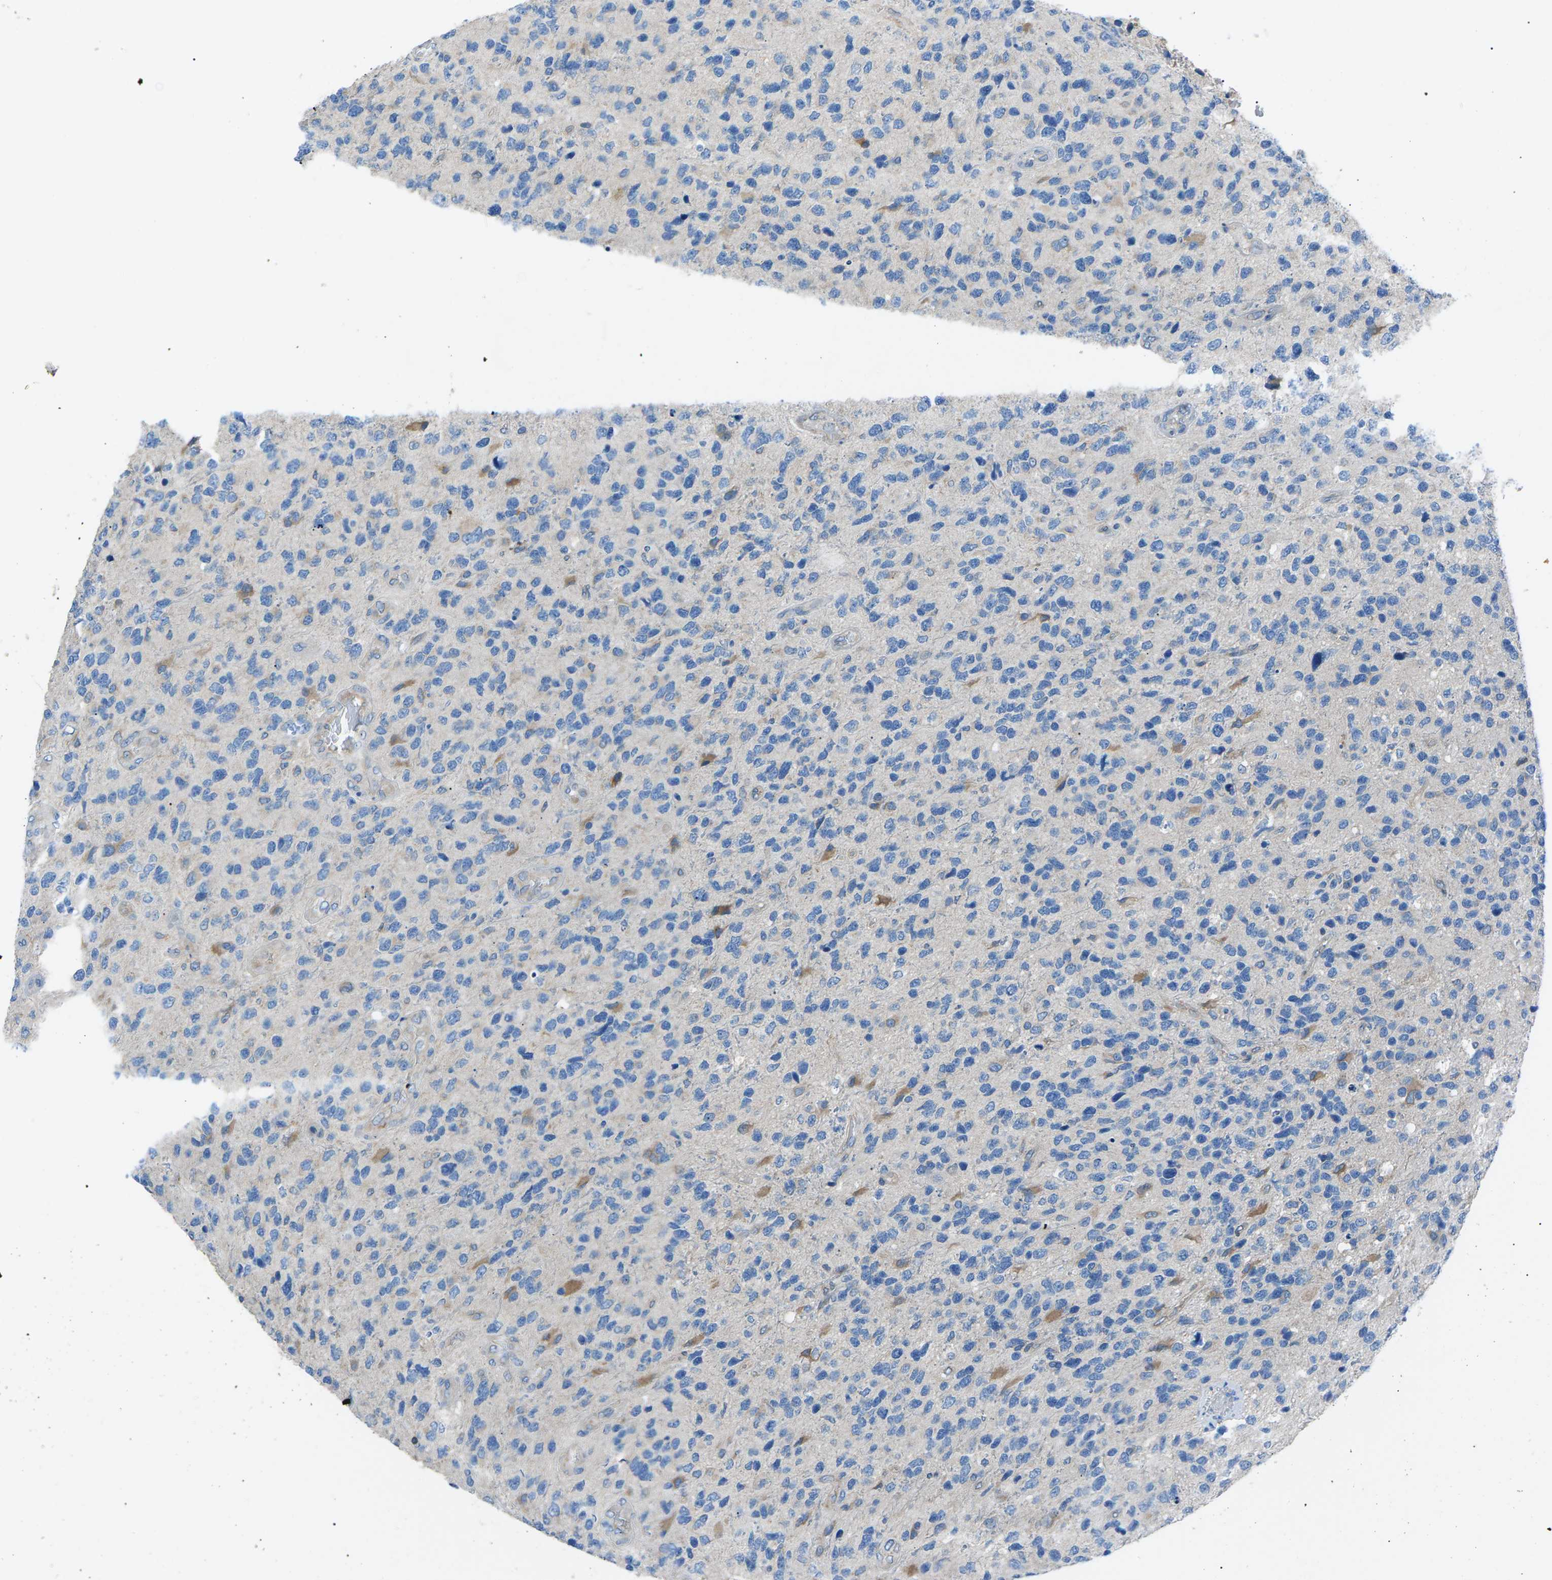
{"staining": {"intensity": "moderate", "quantity": "<25%", "location": "cytoplasmic/membranous"}, "tissue": "glioma", "cell_type": "Tumor cells", "image_type": "cancer", "snomed": [{"axis": "morphology", "description": "Glioma, malignant, High grade"}, {"axis": "topography", "description": "Brain"}], "caption": "Tumor cells reveal low levels of moderate cytoplasmic/membranous positivity in approximately <25% of cells in malignant high-grade glioma.", "gene": "ZDHHC24", "patient": {"sex": "female", "age": 58}}